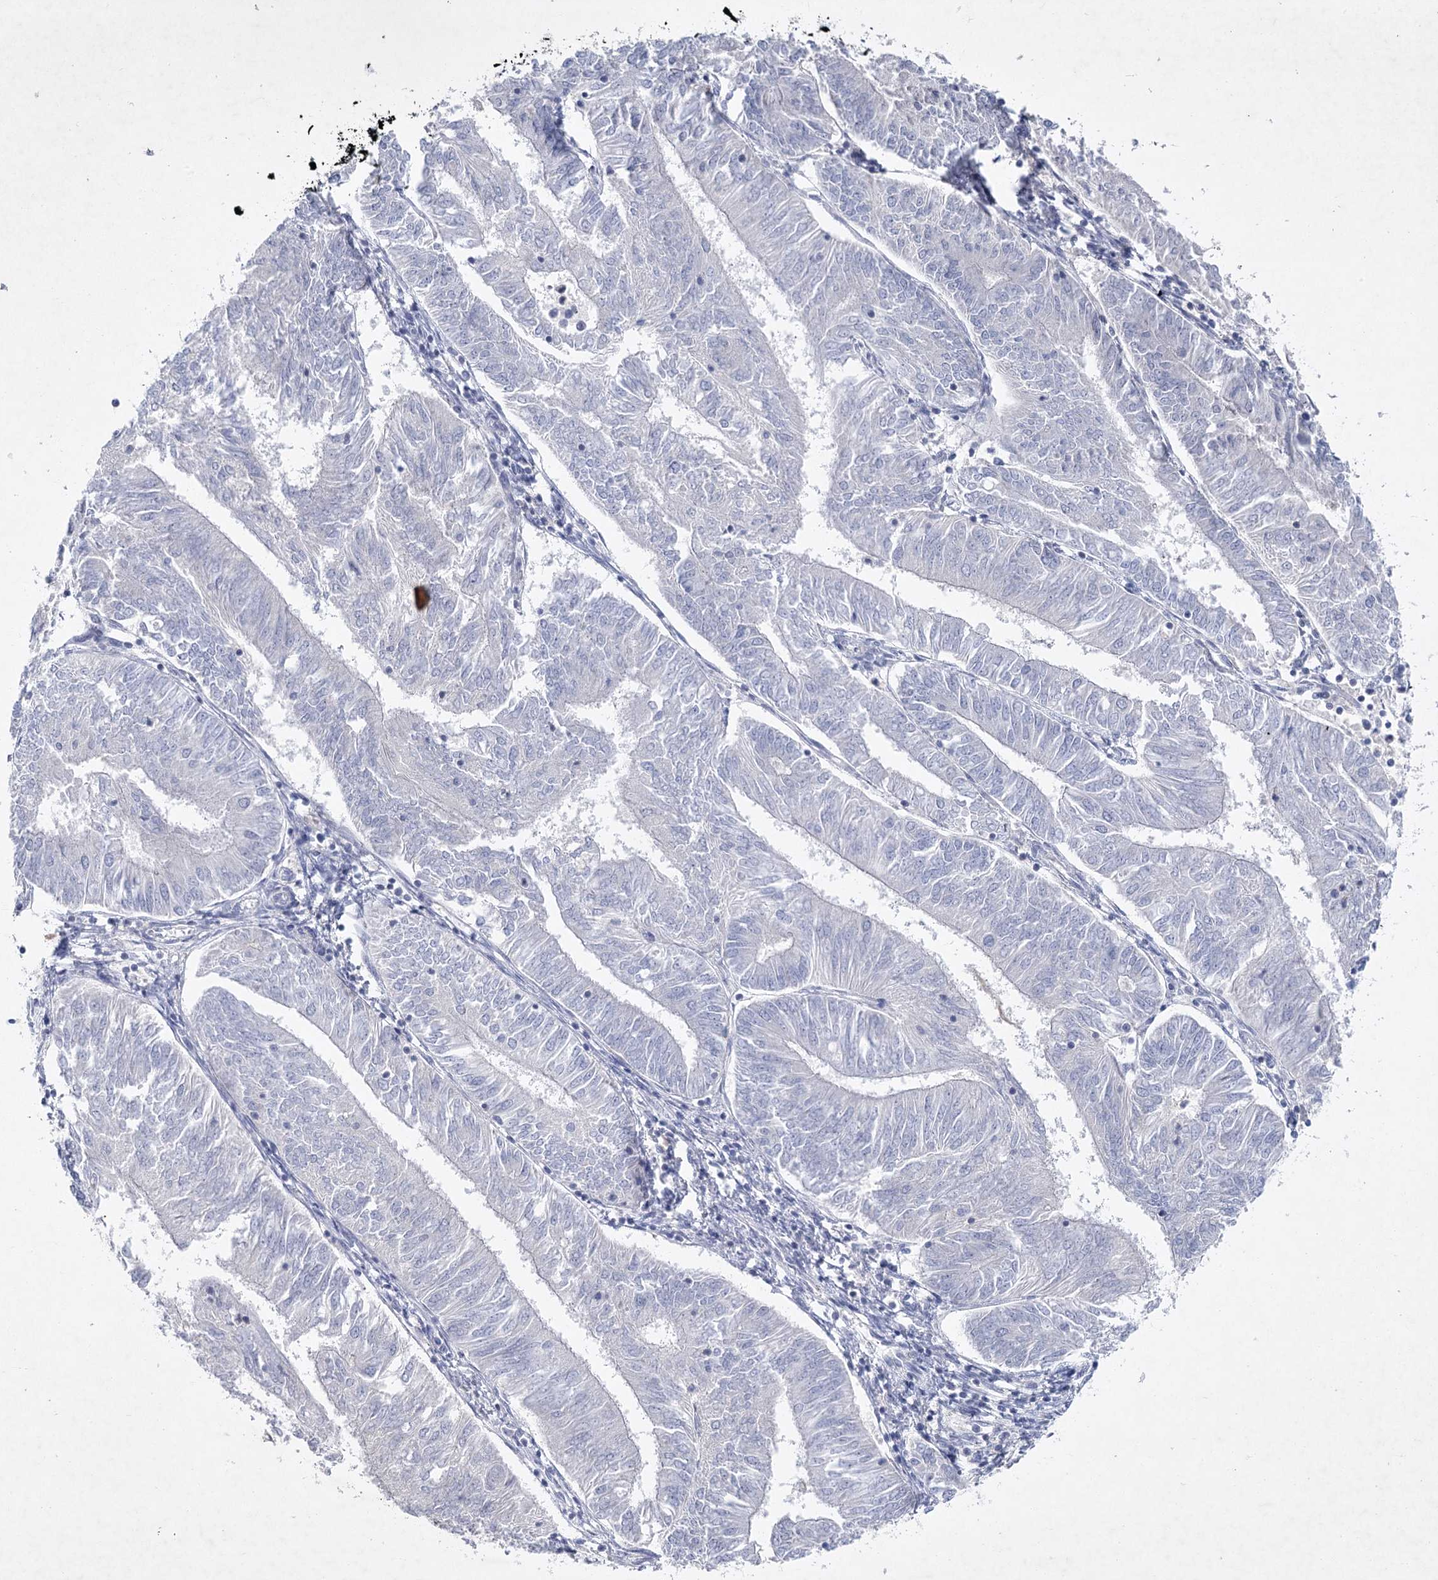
{"staining": {"intensity": "negative", "quantity": "none", "location": "none"}, "tissue": "endometrial cancer", "cell_type": "Tumor cells", "image_type": "cancer", "snomed": [{"axis": "morphology", "description": "Adenocarcinoma, NOS"}, {"axis": "topography", "description": "Endometrium"}], "caption": "The histopathology image displays no staining of tumor cells in endometrial cancer (adenocarcinoma). (DAB immunohistochemistry (IHC) with hematoxylin counter stain).", "gene": "MAP3K13", "patient": {"sex": "female", "age": 58}}